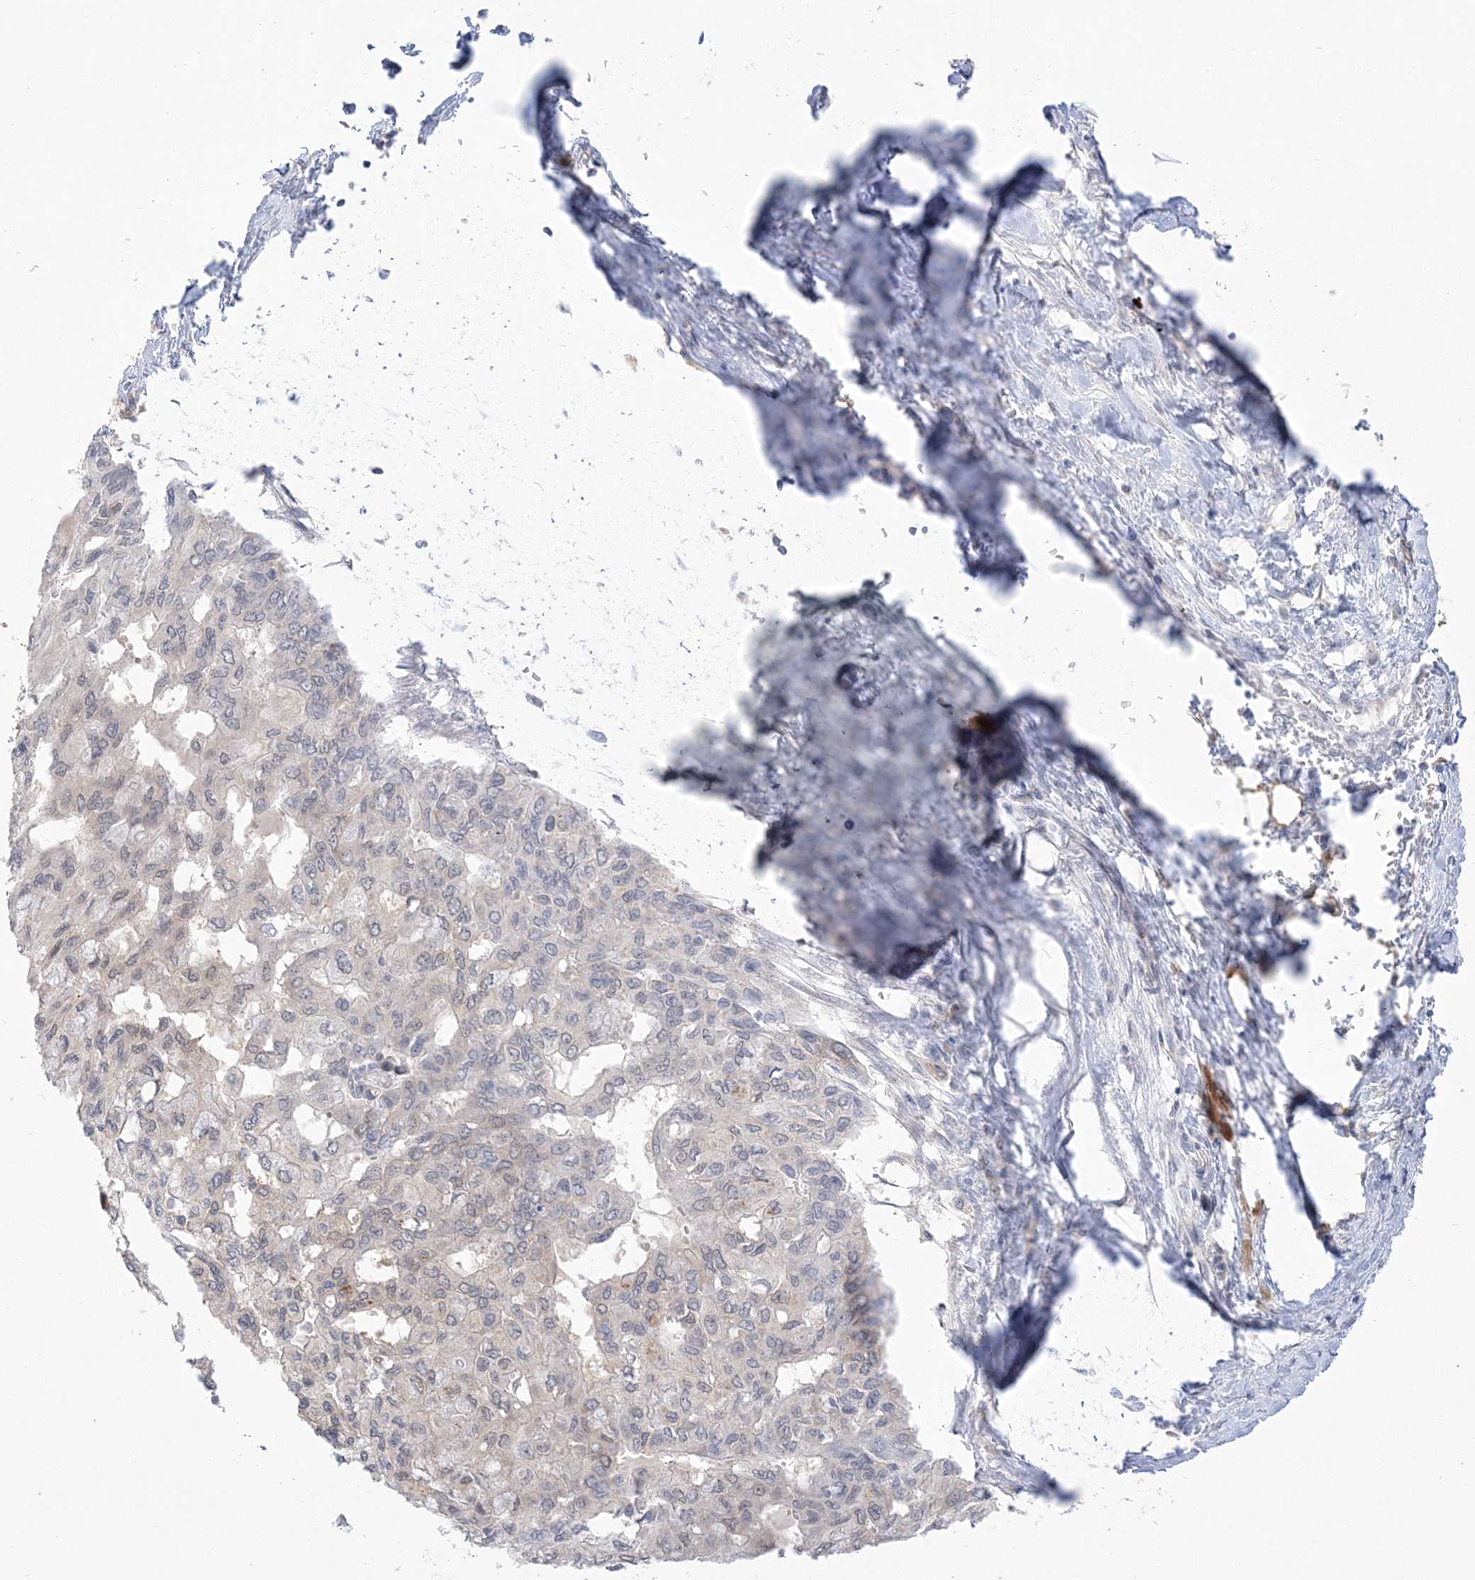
{"staining": {"intensity": "weak", "quantity": "<25%", "location": "nuclear"}, "tissue": "pancreatic cancer", "cell_type": "Tumor cells", "image_type": "cancer", "snomed": [{"axis": "morphology", "description": "Adenocarcinoma, NOS"}, {"axis": "topography", "description": "Pancreas"}], "caption": "Immunohistochemistry (IHC) photomicrograph of human pancreatic cancer stained for a protein (brown), which exhibits no expression in tumor cells.", "gene": "PCBD1", "patient": {"sex": "male", "age": 51}}